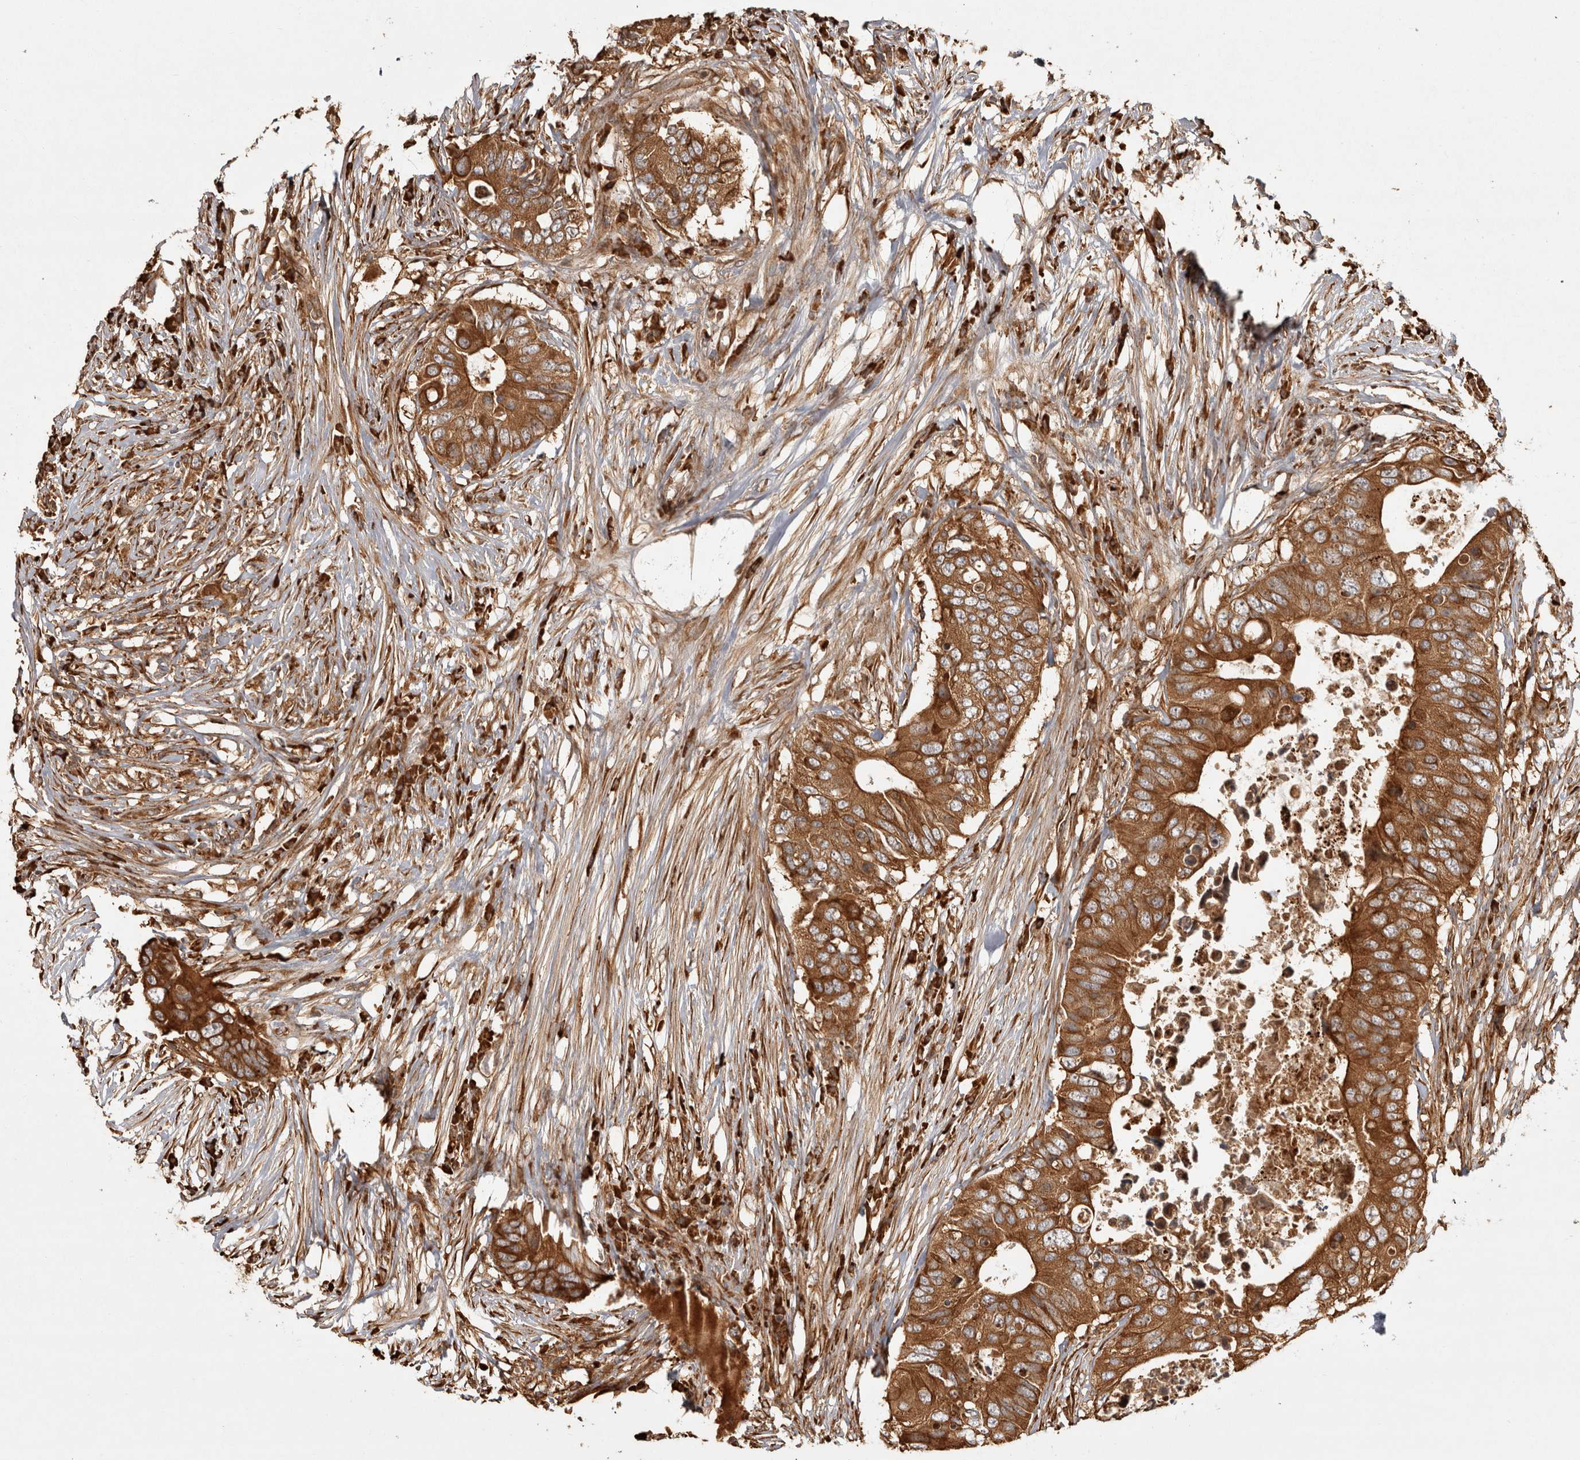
{"staining": {"intensity": "strong", "quantity": ">75%", "location": "cytoplasmic/membranous"}, "tissue": "colorectal cancer", "cell_type": "Tumor cells", "image_type": "cancer", "snomed": [{"axis": "morphology", "description": "Adenocarcinoma, NOS"}, {"axis": "topography", "description": "Colon"}], "caption": "Strong cytoplasmic/membranous expression for a protein is seen in about >75% of tumor cells of adenocarcinoma (colorectal) using IHC.", "gene": "CAMSAP2", "patient": {"sex": "male", "age": 71}}